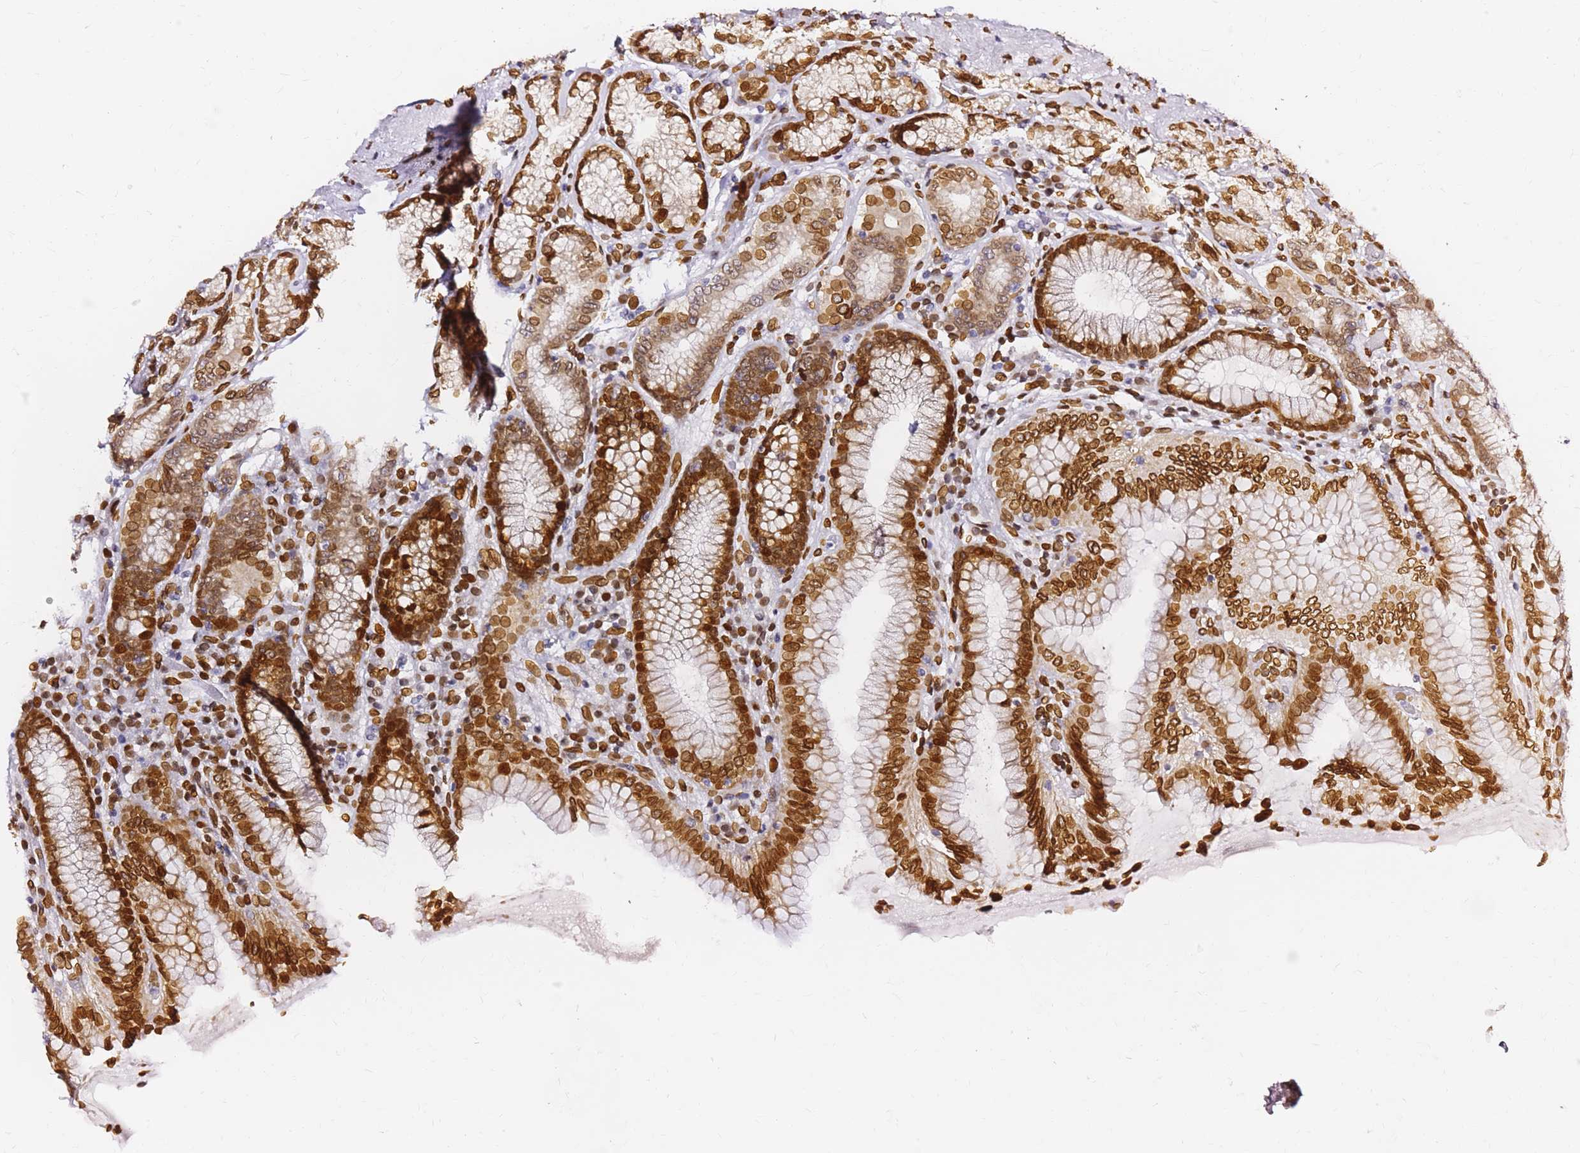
{"staining": {"intensity": "strong", "quantity": ">75%", "location": "cytoplasmic/membranous,nuclear"}, "tissue": "stomach", "cell_type": "Glandular cells", "image_type": "normal", "snomed": [{"axis": "morphology", "description": "Normal tissue, NOS"}, {"axis": "topography", "description": "Stomach, upper"}, {"axis": "topography", "description": "Stomach, lower"}], "caption": "Brown immunohistochemical staining in normal stomach reveals strong cytoplasmic/membranous,nuclear expression in approximately >75% of glandular cells. (DAB (3,3'-diaminobenzidine) IHC, brown staining for protein, blue staining for nuclei).", "gene": "C6orf141", "patient": {"sex": "female", "age": 76}}